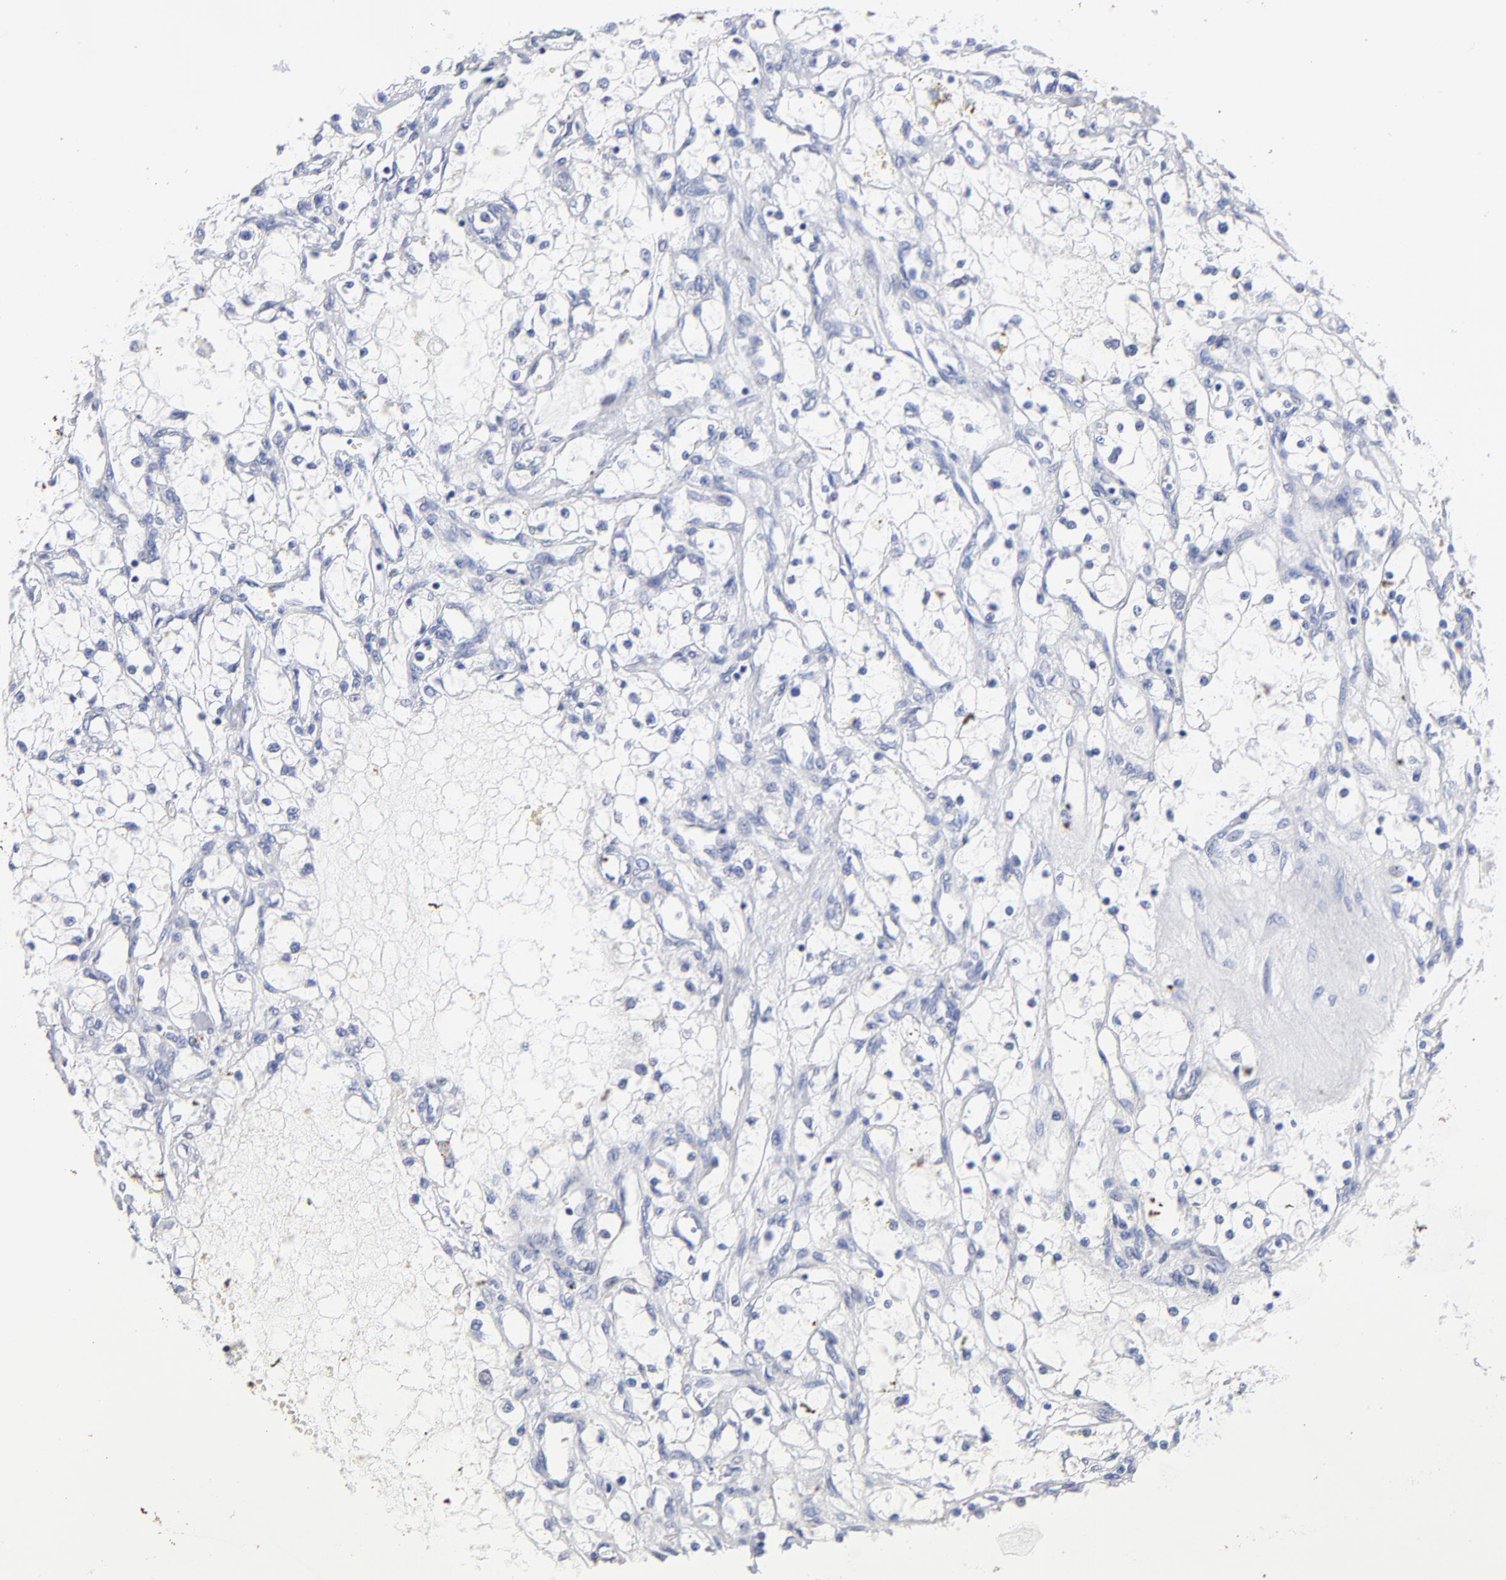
{"staining": {"intensity": "negative", "quantity": "none", "location": "none"}, "tissue": "renal cancer", "cell_type": "Tumor cells", "image_type": "cancer", "snomed": [{"axis": "morphology", "description": "Adenocarcinoma, NOS"}, {"axis": "topography", "description": "Kidney"}], "caption": "DAB immunohistochemical staining of human renal cancer (adenocarcinoma) demonstrates no significant positivity in tumor cells.", "gene": "ACY1", "patient": {"sex": "male", "age": 61}}